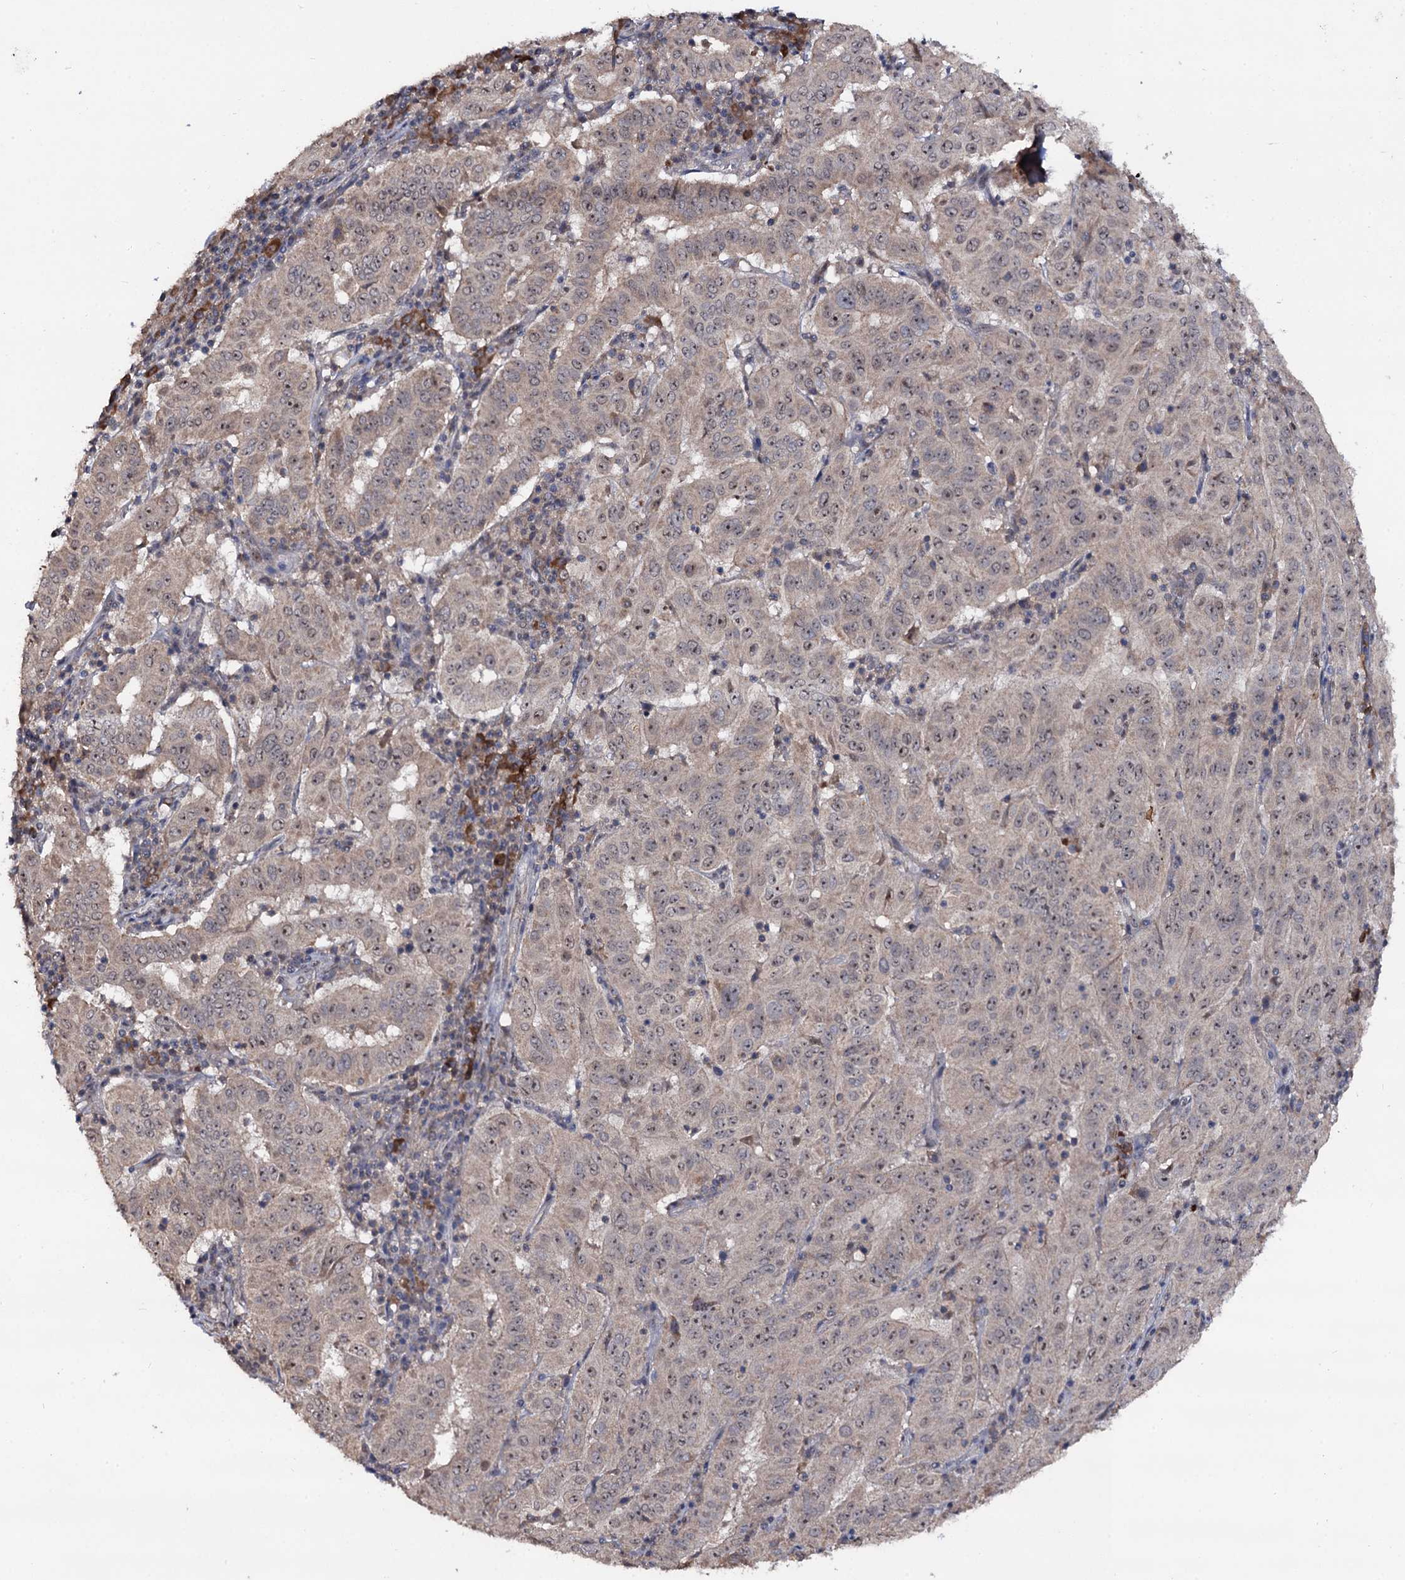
{"staining": {"intensity": "weak", "quantity": "25%-75%", "location": "cytoplasmic/membranous,nuclear"}, "tissue": "pancreatic cancer", "cell_type": "Tumor cells", "image_type": "cancer", "snomed": [{"axis": "morphology", "description": "Adenocarcinoma, NOS"}, {"axis": "topography", "description": "Pancreas"}], "caption": "Pancreatic cancer (adenocarcinoma) stained with DAB immunohistochemistry exhibits low levels of weak cytoplasmic/membranous and nuclear positivity in approximately 25%-75% of tumor cells.", "gene": "LRRC63", "patient": {"sex": "male", "age": 63}}